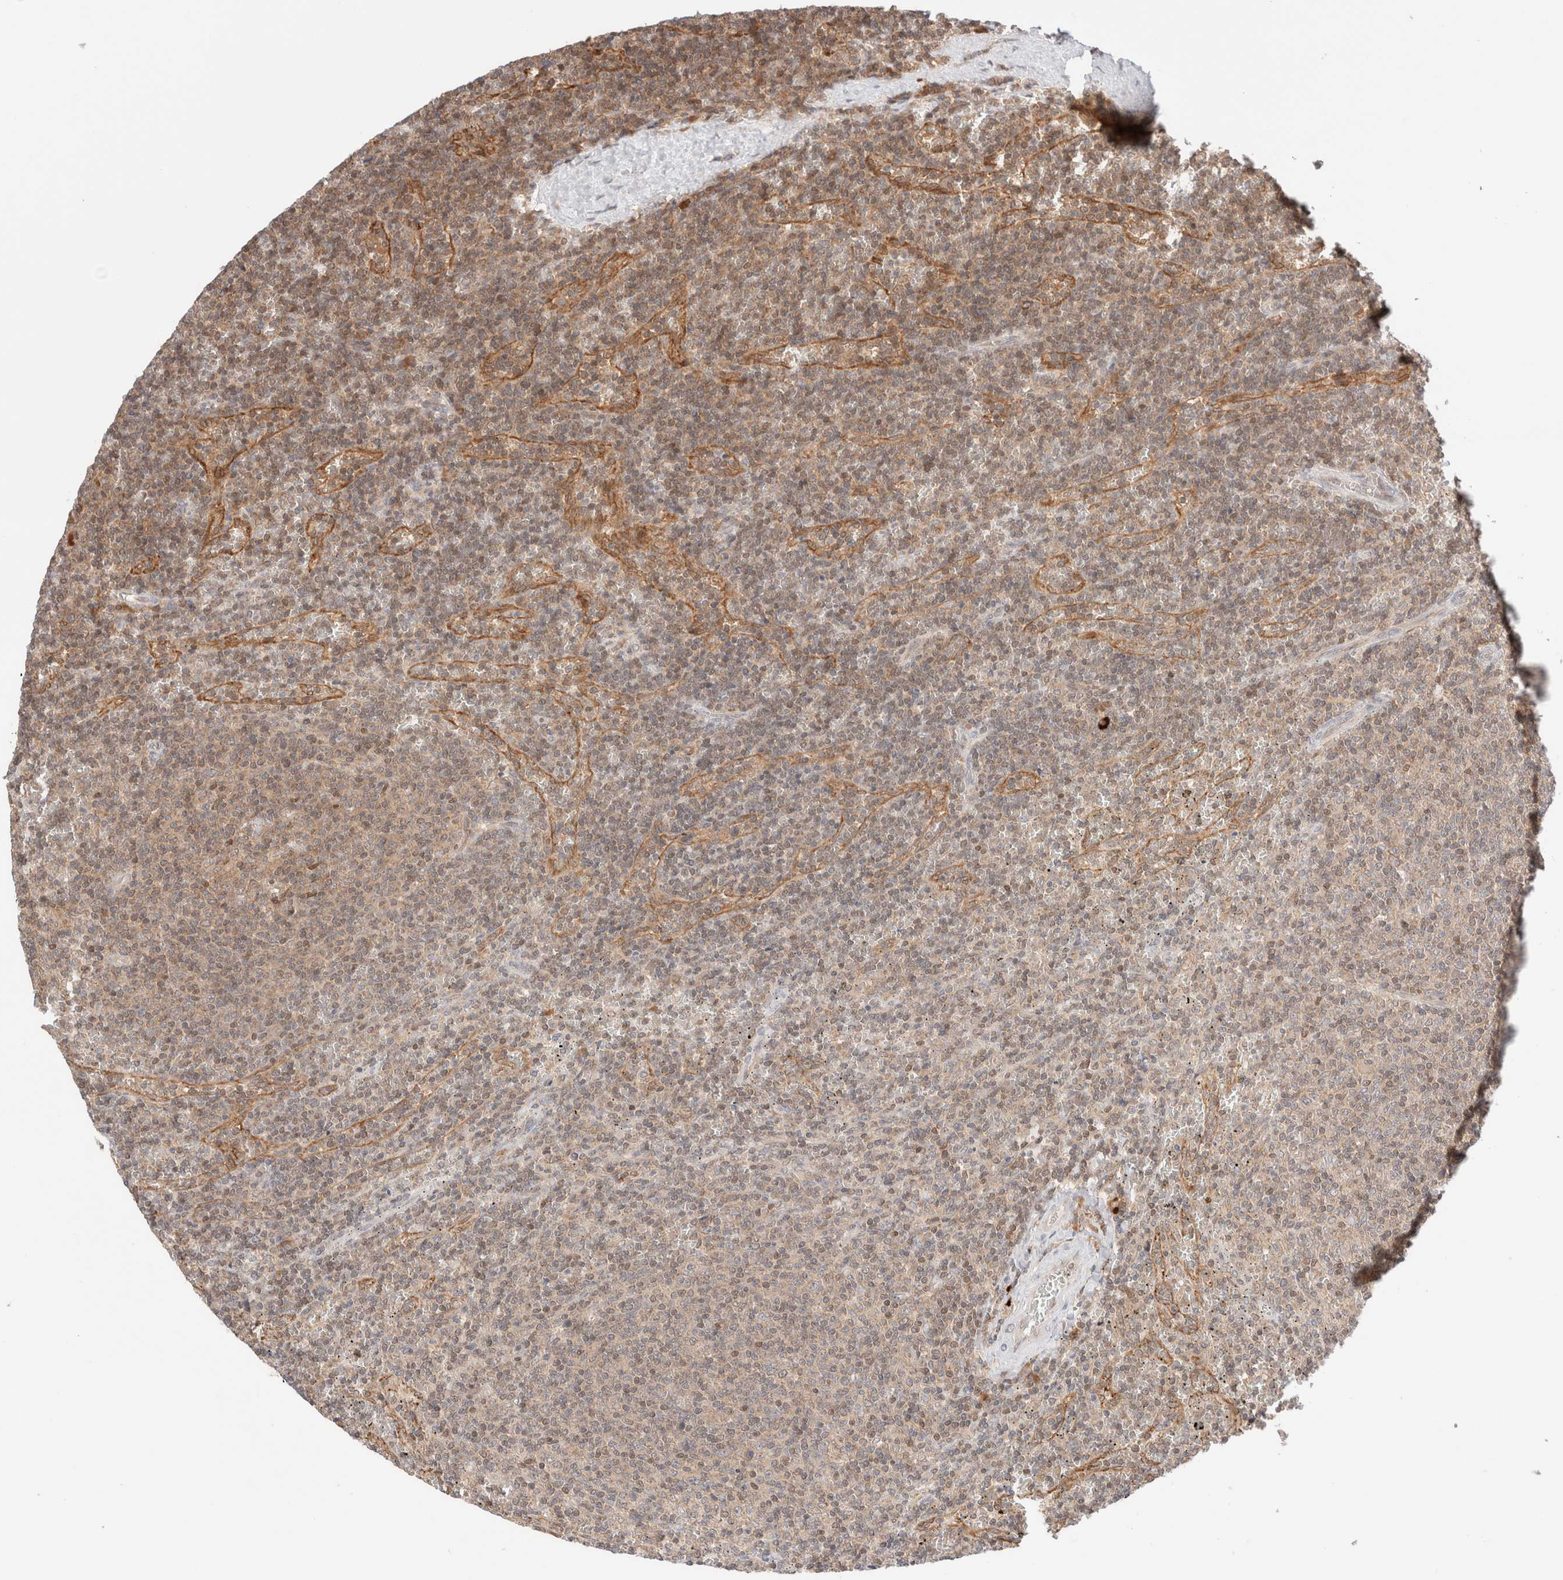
{"staining": {"intensity": "weak", "quantity": "<25%", "location": "cytoplasmic/membranous"}, "tissue": "lymphoma", "cell_type": "Tumor cells", "image_type": "cancer", "snomed": [{"axis": "morphology", "description": "Malignant lymphoma, non-Hodgkin's type, Low grade"}, {"axis": "topography", "description": "Spleen"}], "caption": "Tumor cells are negative for brown protein staining in low-grade malignant lymphoma, non-Hodgkin's type. (Stains: DAB immunohistochemistry (IHC) with hematoxylin counter stain, Microscopy: brightfield microscopy at high magnification).", "gene": "XKR4", "patient": {"sex": "female", "age": 50}}